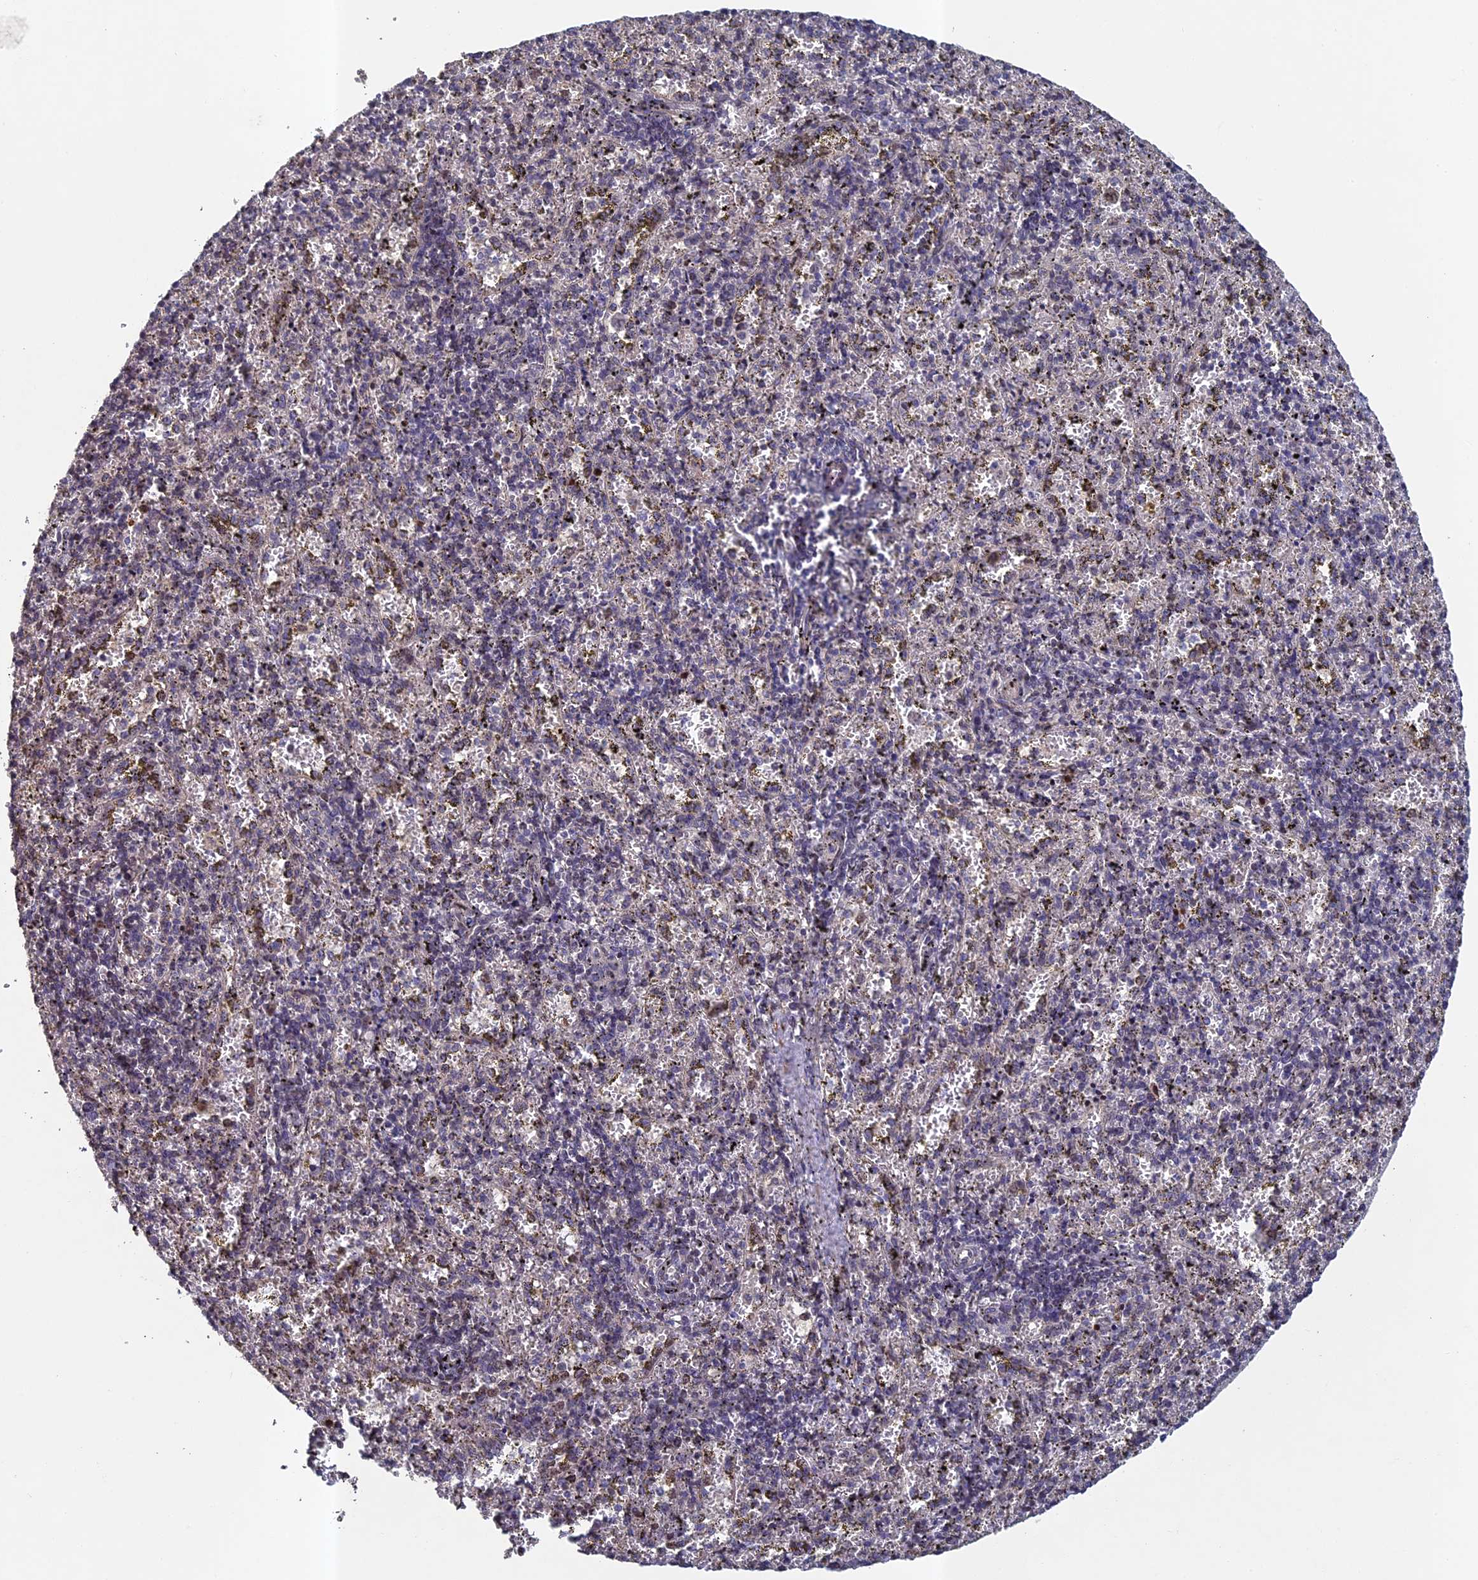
{"staining": {"intensity": "negative", "quantity": "none", "location": "none"}, "tissue": "spleen", "cell_type": "Cells in red pulp", "image_type": "normal", "snomed": [{"axis": "morphology", "description": "Normal tissue, NOS"}, {"axis": "topography", "description": "Spleen"}], "caption": "Unremarkable spleen was stained to show a protein in brown. There is no significant expression in cells in red pulp. (DAB IHC visualized using brightfield microscopy, high magnification).", "gene": "DIXDC1", "patient": {"sex": "male", "age": 11}}